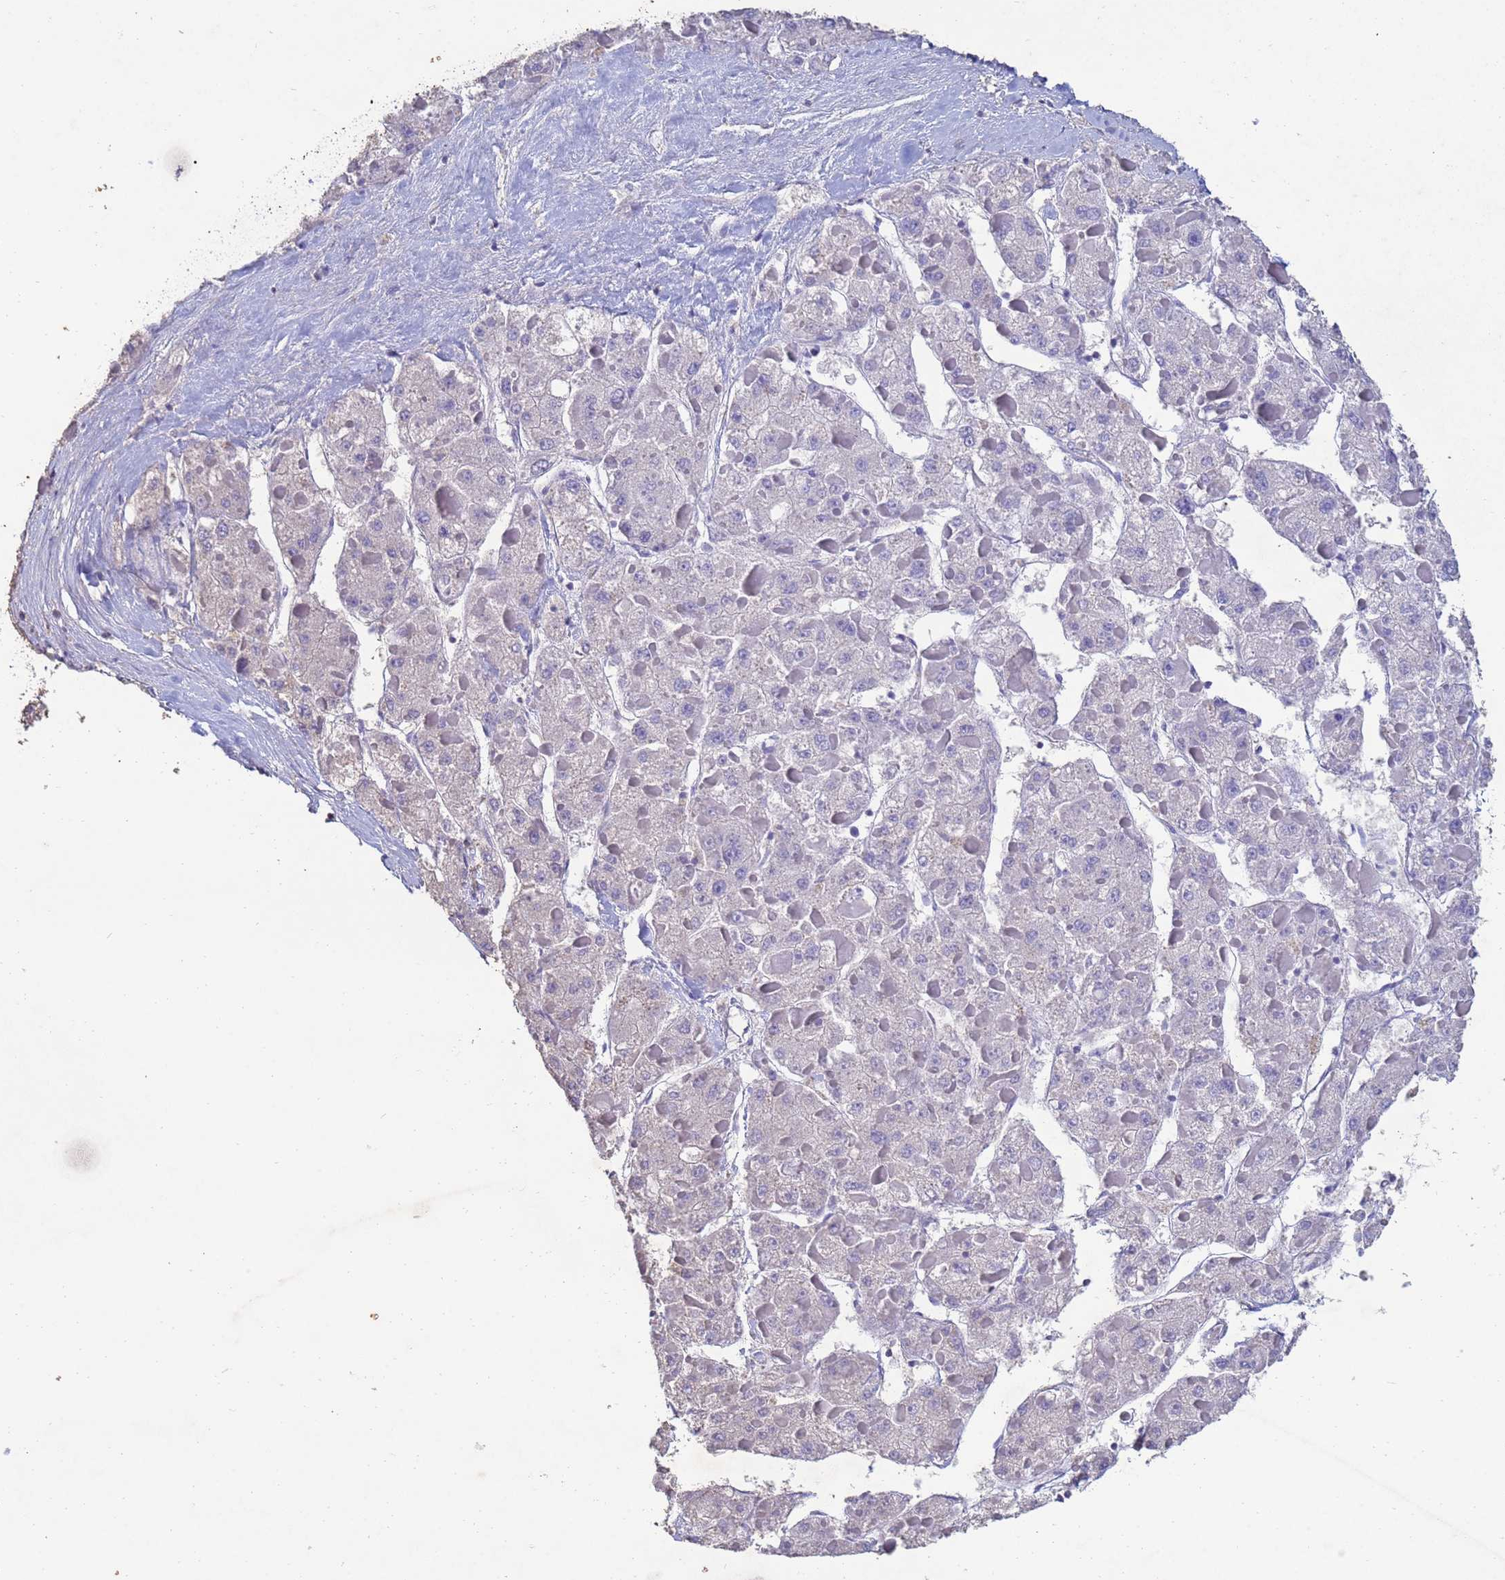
{"staining": {"intensity": "negative", "quantity": "none", "location": "none"}, "tissue": "liver cancer", "cell_type": "Tumor cells", "image_type": "cancer", "snomed": [{"axis": "morphology", "description": "Carcinoma, Hepatocellular, NOS"}, {"axis": "topography", "description": "Liver"}], "caption": "The histopathology image exhibits no staining of tumor cells in liver cancer (hepatocellular carcinoma). (DAB (3,3'-diaminobenzidine) IHC, high magnification).", "gene": "CSTB", "patient": {"sex": "female", "age": 73}}